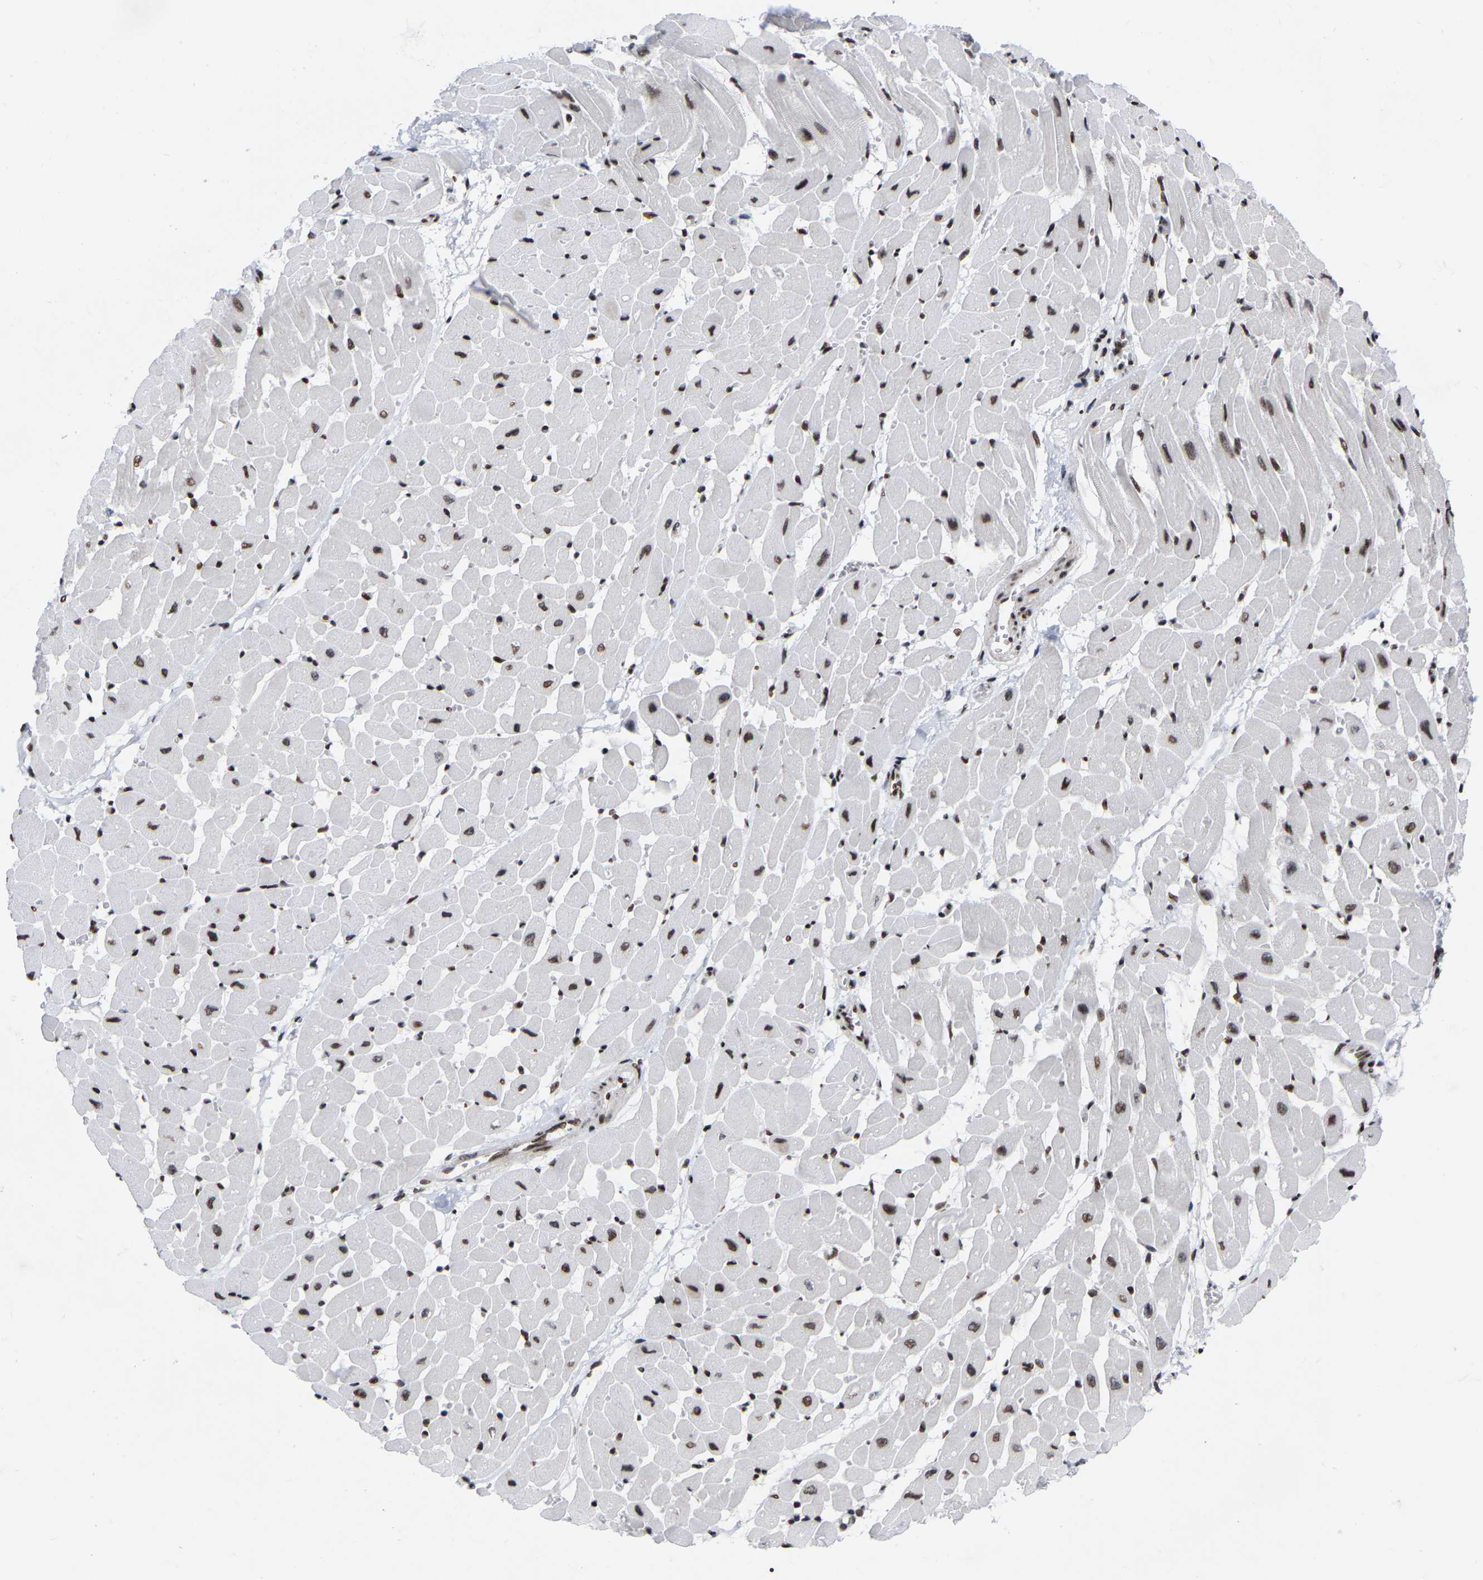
{"staining": {"intensity": "moderate", "quantity": ">75%", "location": "nuclear"}, "tissue": "heart muscle", "cell_type": "Cardiomyocytes", "image_type": "normal", "snomed": [{"axis": "morphology", "description": "Normal tissue, NOS"}, {"axis": "topography", "description": "Heart"}], "caption": "About >75% of cardiomyocytes in benign human heart muscle show moderate nuclear protein positivity as visualized by brown immunohistochemical staining.", "gene": "PRCC", "patient": {"sex": "male", "age": 45}}